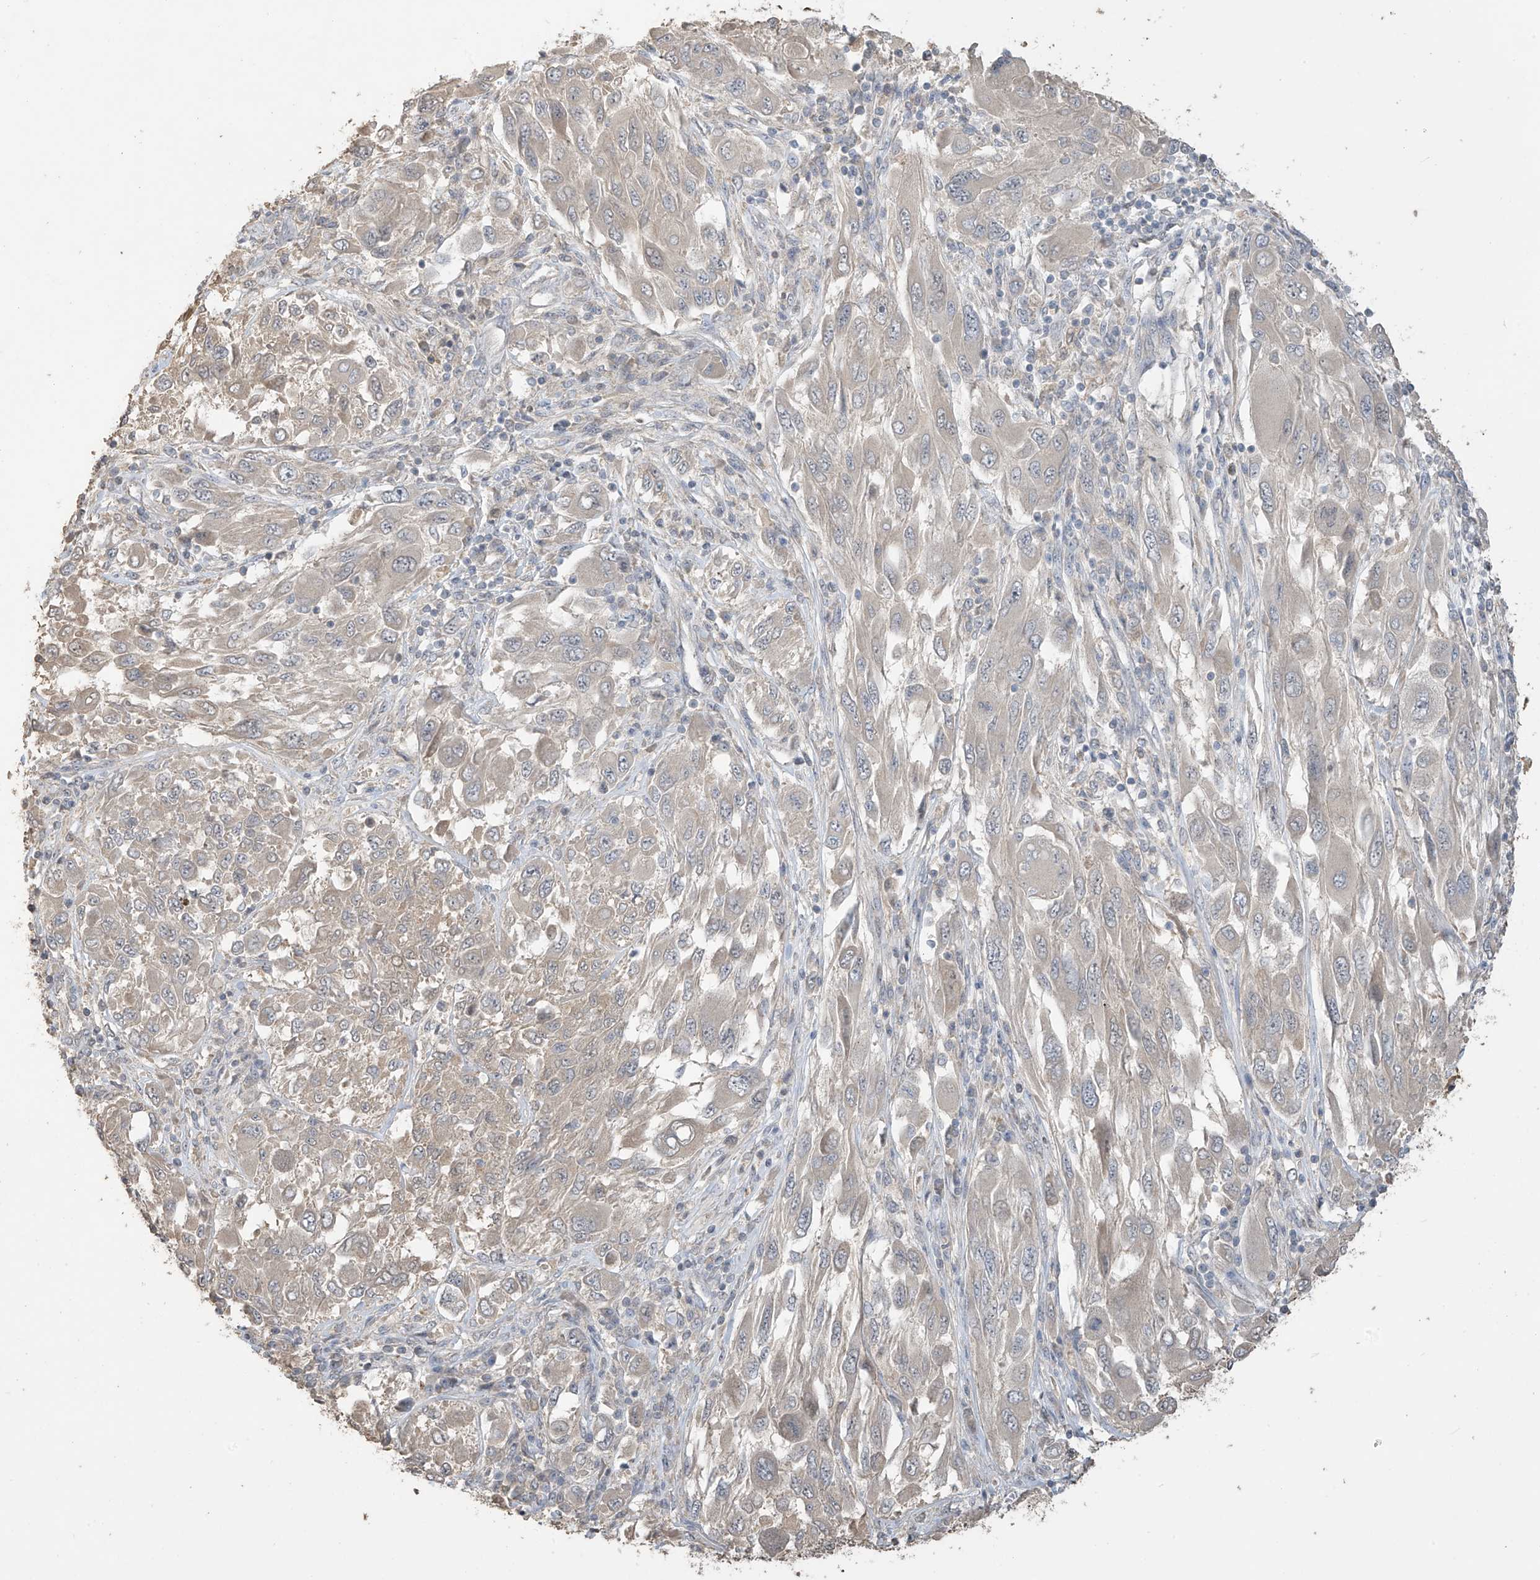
{"staining": {"intensity": "negative", "quantity": "none", "location": "none"}, "tissue": "melanoma", "cell_type": "Tumor cells", "image_type": "cancer", "snomed": [{"axis": "morphology", "description": "Malignant melanoma, NOS"}, {"axis": "topography", "description": "Skin"}], "caption": "Malignant melanoma stained for a protein using IHC shows no staining tumor cells.", "gene": "SLFN14", "patient": {"sex": "female", "age": 91}}